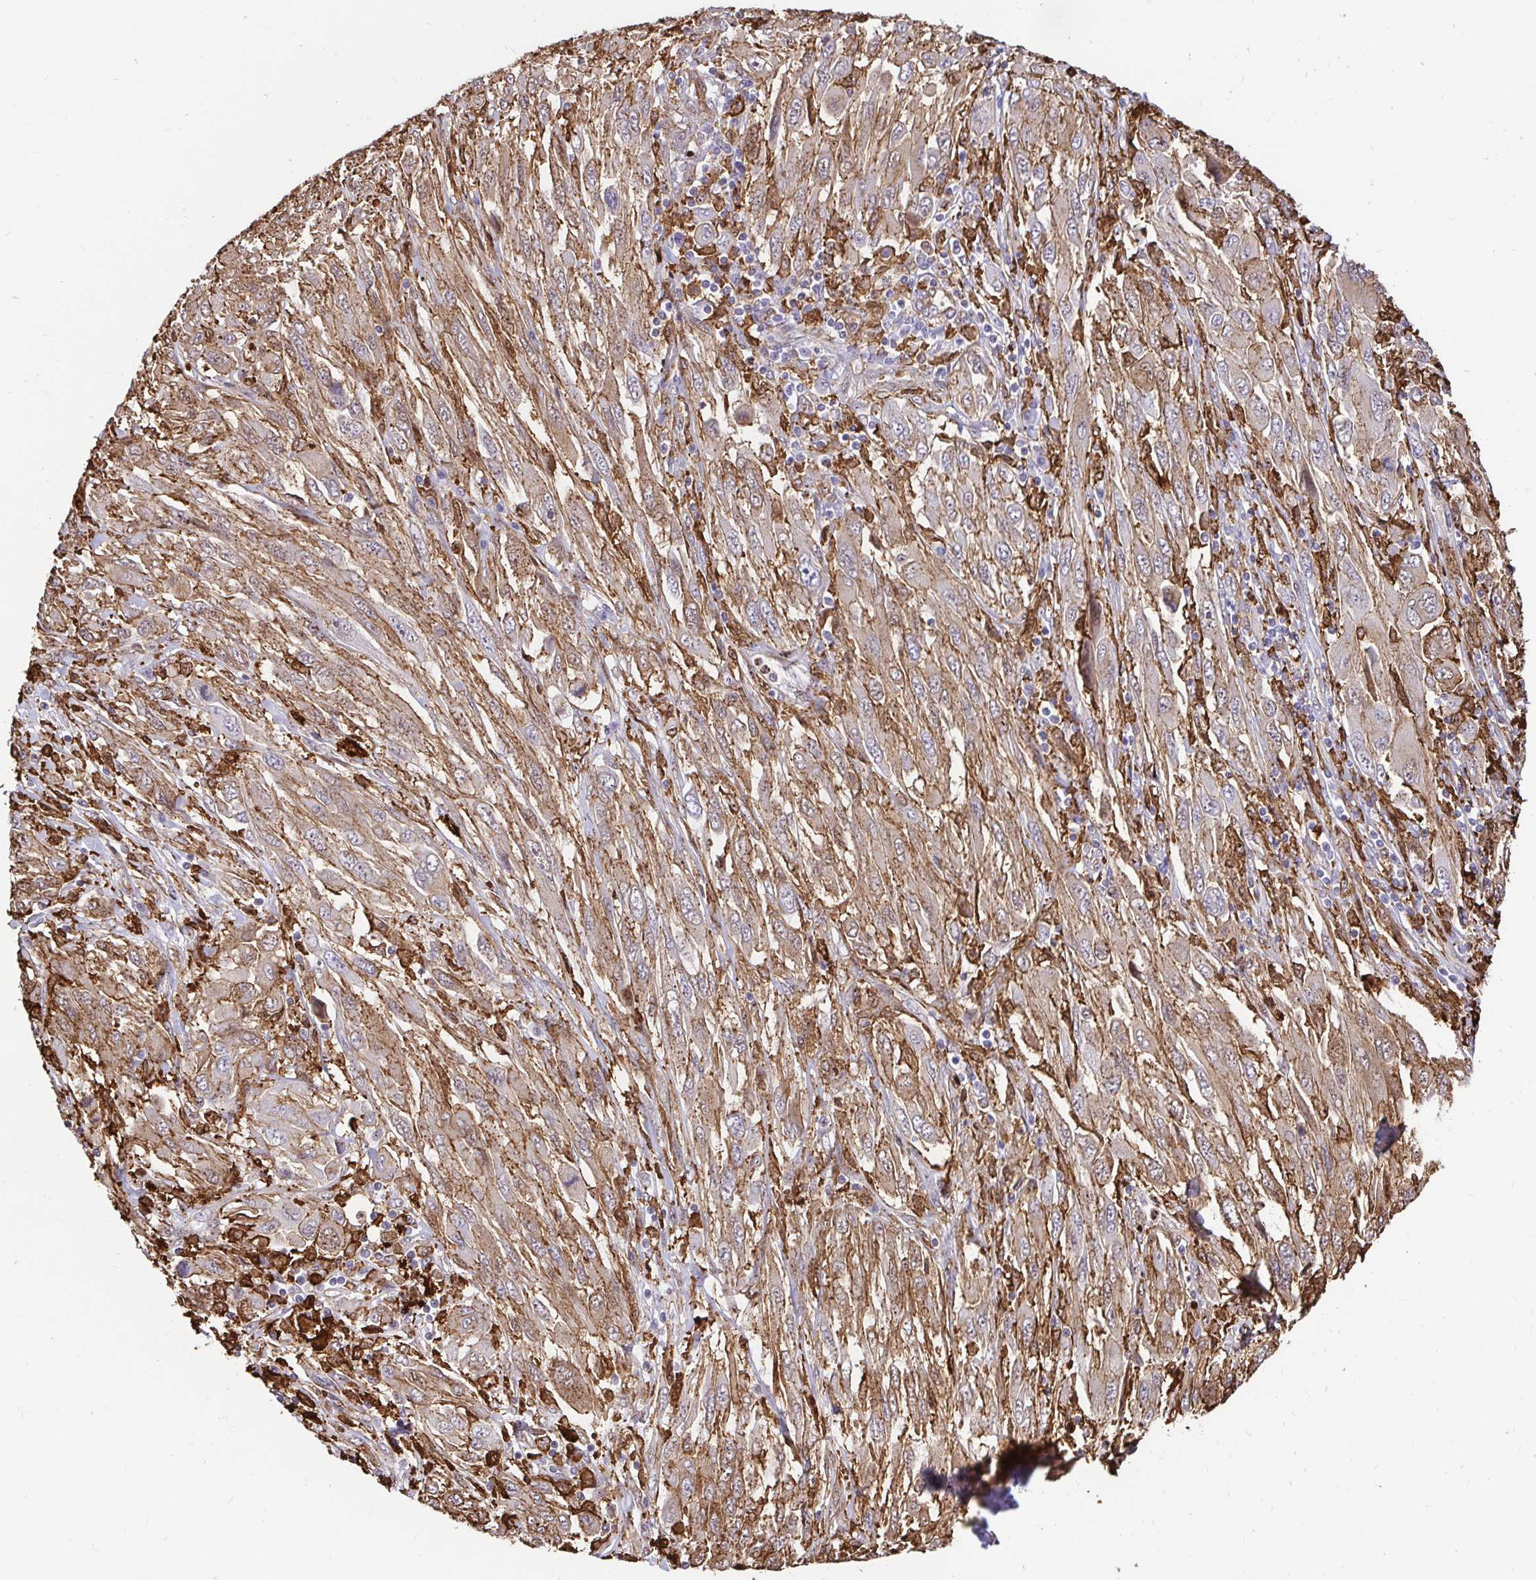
{"staining": {"intensity": "moderate", "quantity": ">75%", "location": "cytoplasmic/membranous"}, "tissue": "melanoma", "cell_type": "Tumor cells", "image_type": "cancer", "snomed": [{"axis": "morphology", "description": "Malignant melanoma, NOS"}, {"axis": "topography", "description": "Skin"}], "caption": "Protein expression analysis of malignant melanoma exhibits moderate cytoplasmic/membranous expression in about >75% of tumor cells.", "gene": "GSN", "patient": {"sex": "female", "age": 91}}